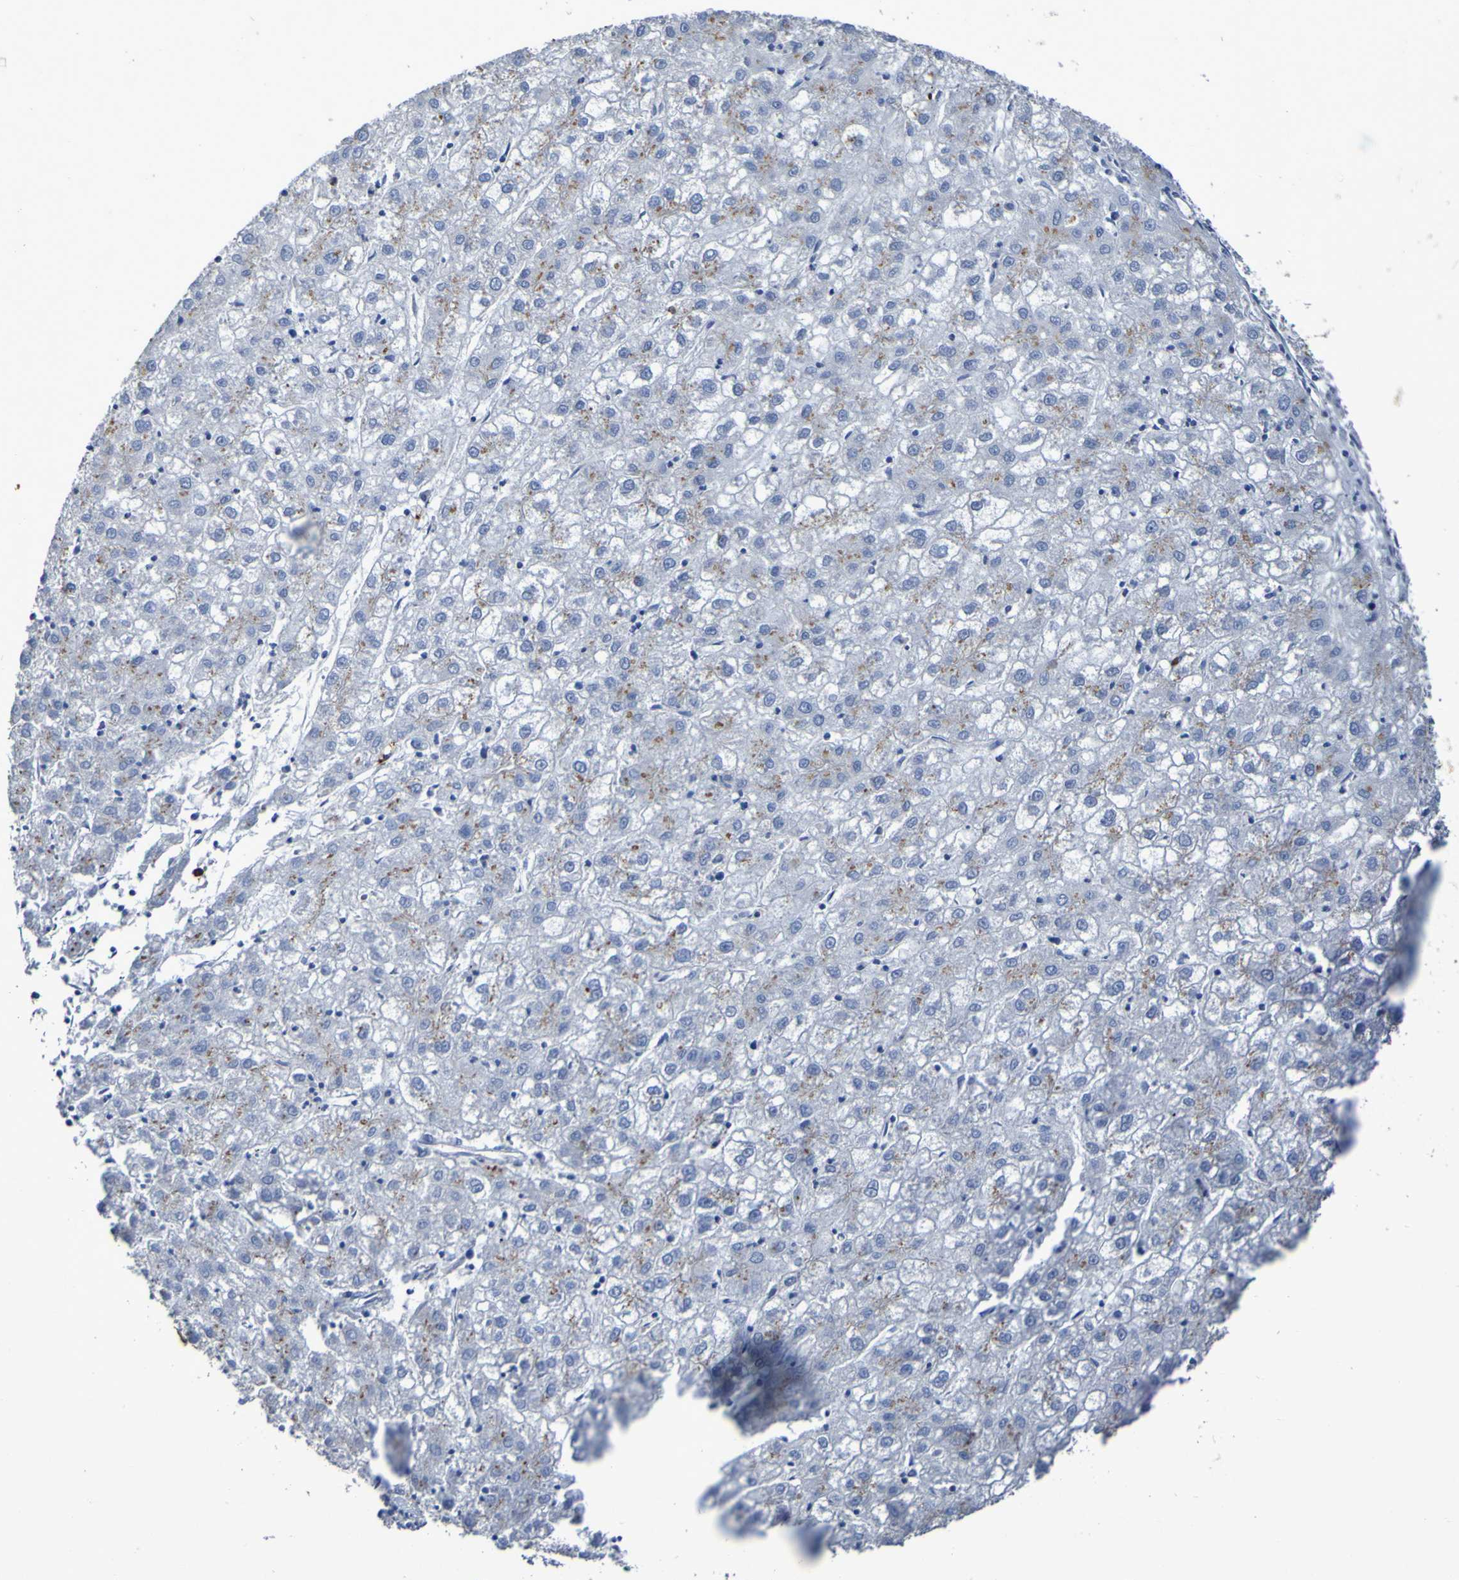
{"staining": {"intensity": "weak", "quantity": "25%-75%", "location": "cytoplasmic/membranous"}, "tissue": "liver cancer", "cell_type": "Tumor cells", "image_type": "cancer", "snomed": [{"axis": "morphology", "description": "Carcinoma, Hepatocellular, NOS"}, {"axis": "topography", "description": "Liver"}], "caption": "There is low levels of weak cytoplasmic/membranous positivity in tumor cells of liver hepatocellular carcinoma, as demonstrated by immunohistochemical staining (brown color).", "gene": "C11orf24", "patient": {"sex": "male", "age": 72}}